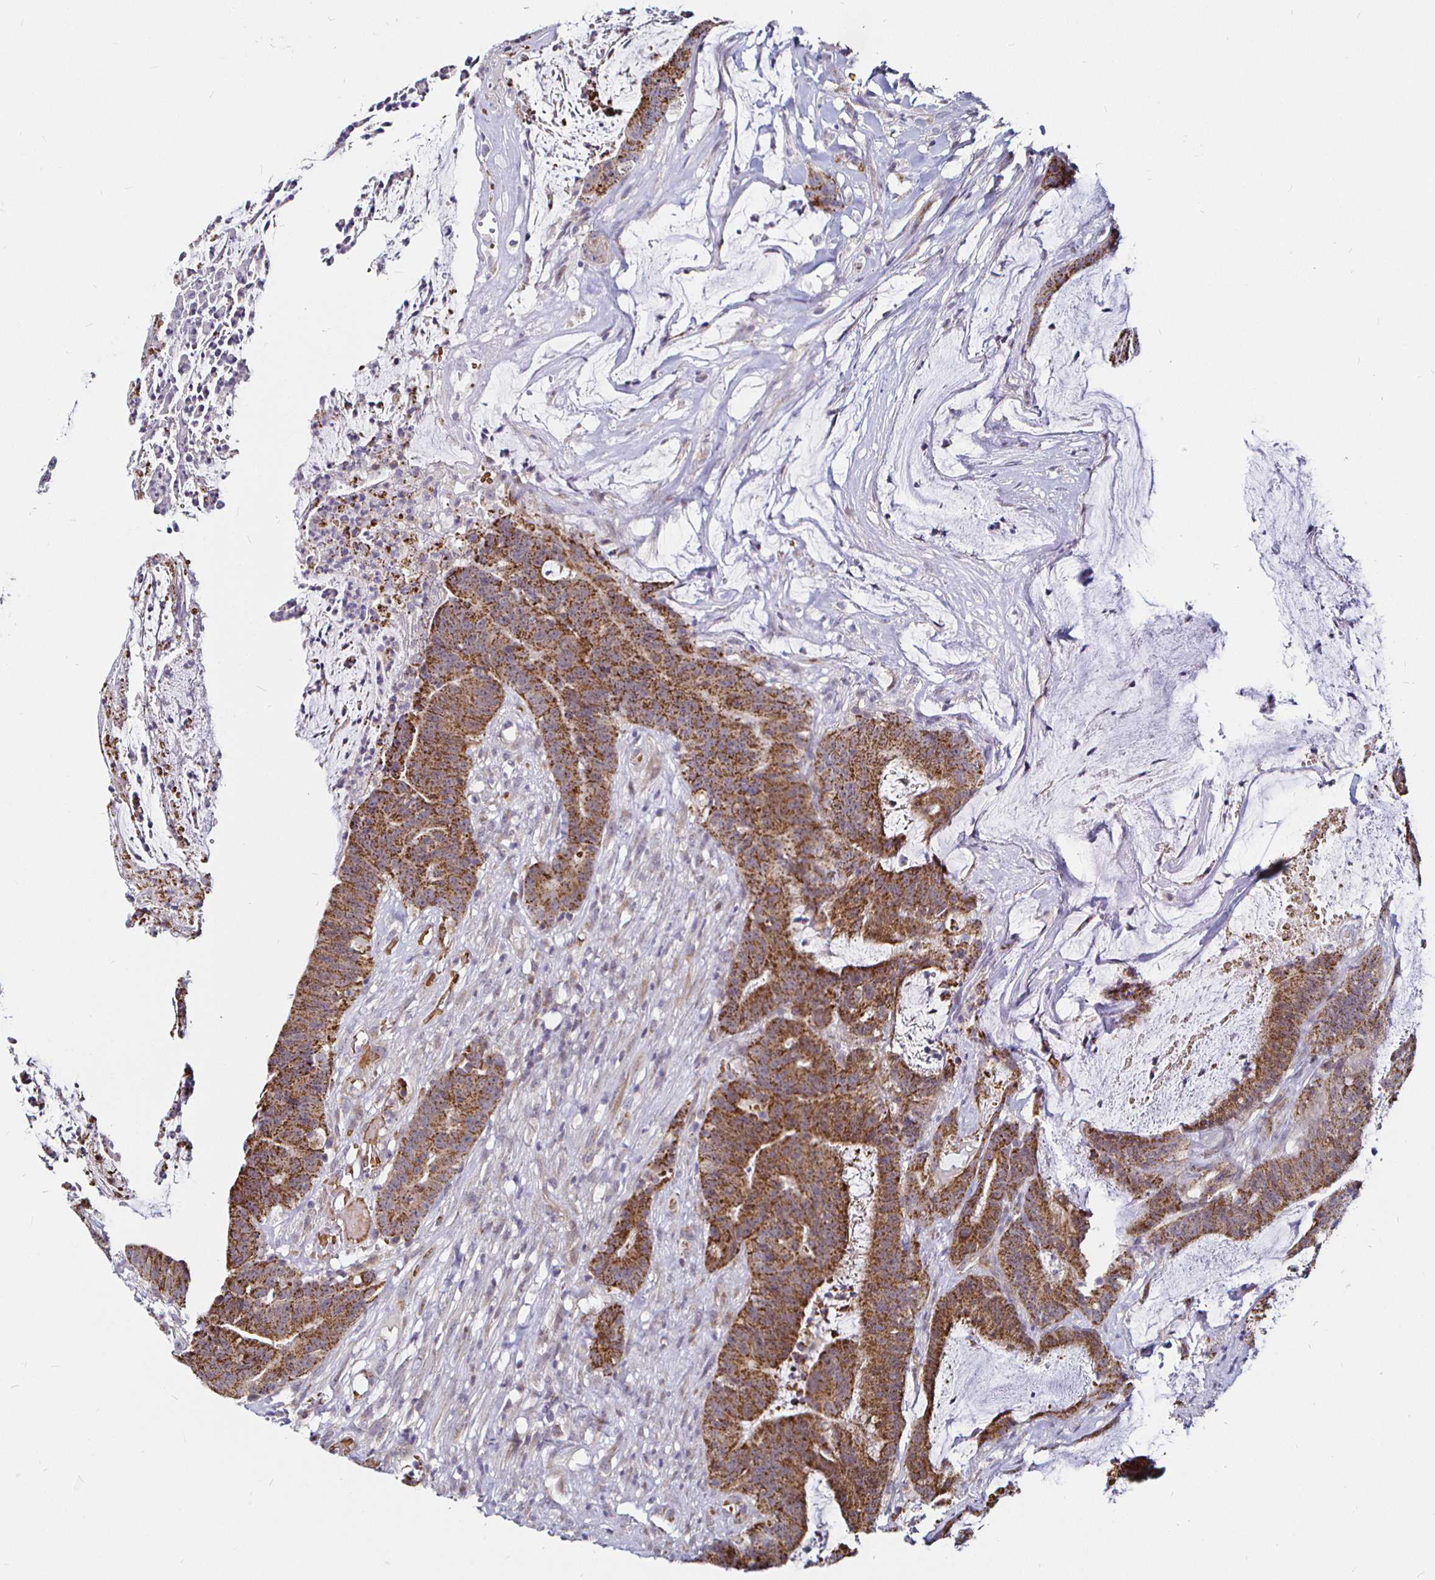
{"staining": {"intensity": "strong", "quantity": ">75%", "location": "cytoplasmic/membranous"}, "tissue": "colorectal cancer", "cell_type": "Tumor cells", "image_type": "cancer", "snomed": [{"axis": "morphology", "description": "Adenocarcinoma, NOS"}, {"axis": "topography", "description": "Colon"}], "caption": "The immunohistochemical stain highlights strong cytoplasmic/membranous expression in tumor cells of colorectal cancer (adenocarcinoma) tissue. The staining was performed using DAB (3,3'-diaminobenzidine) to visualize the protein expression in brown, while the nuclei were stained in blue with hematoxylin (Magnification: 20x).", "gene": "ATG3", "patient": {"sex": "female", "age": 78}}